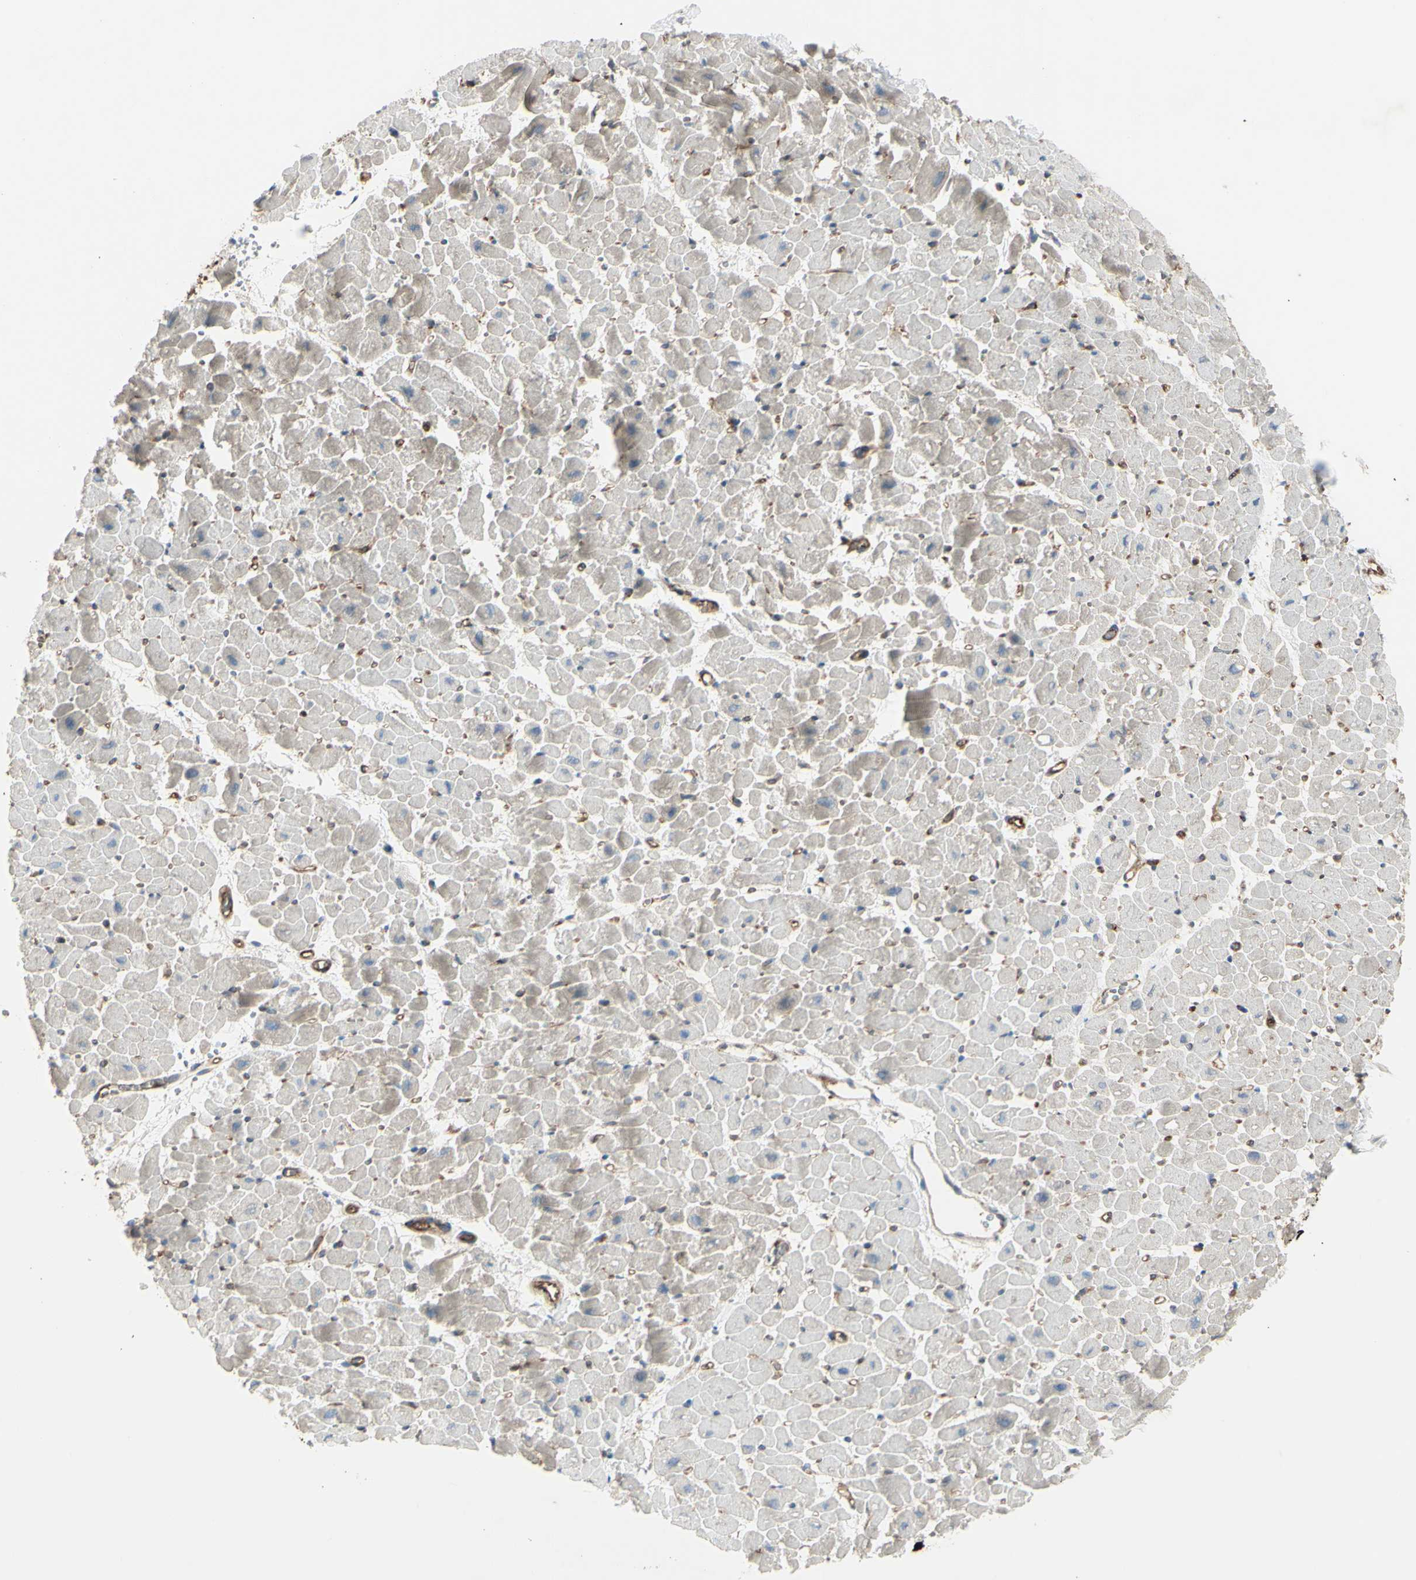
{"staining": {"intensity": "negative", "quantity": "none", "location": "none"}, "tissue": "heart muscle", "cell_type": "Cardiomyocytes", "image_type": "normal", "snomed": [{"axis": "morphology", "description": "Normal tissue, NOS"}, {"axis": "topography", "description": "Heart"}], "caption": "This is a micrograph of immunohistochemistry staining of benign heart muscle, which shows no staining in cardiomyocytes. (Stains: DAB (3,3'-diaminobenzidine) immunohistochemistry (IHC) with hematoxylin counter stain, Microscopy: brightfield microscopy at high magnification).", "gene": "IGSF9B", "patient": {"sex": "male", "age": 45}}